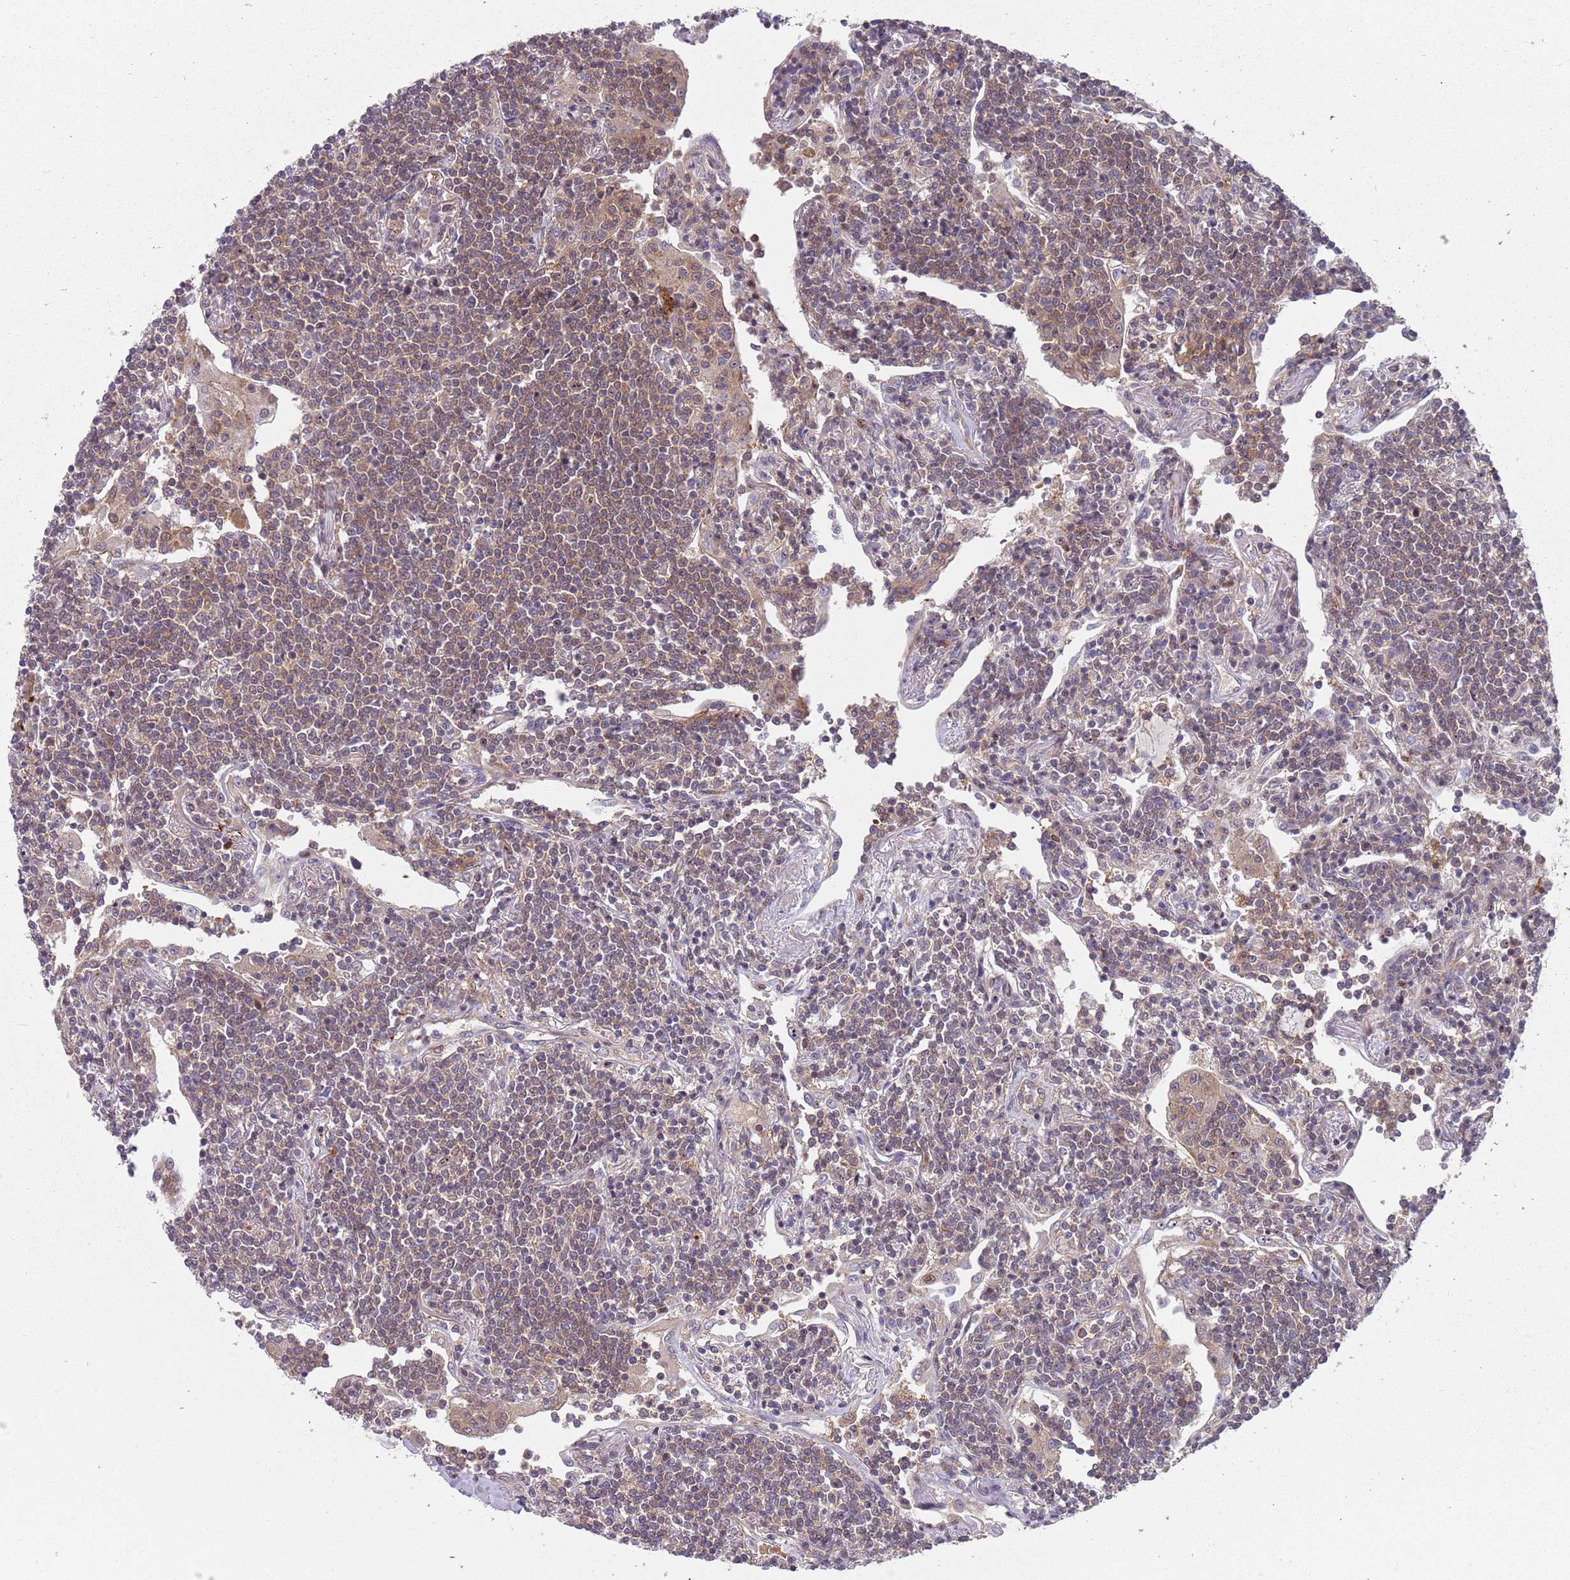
{"staining": {"intensity": "weak", "quantity": "<25%", "location": "cytoplasmic/membranous"}, "tissue": "lymphoma", "cell_type": "Tumor cells", "image_type": "cancer", "snomed": [{"axis": "morphology", "description": "Malignant lymphoma, non-Hodgkin's type, Low grade"}, {"axis": "topography", "description": "Lung"}], "caption": "High power microscopy histopathology image of an immunohistochemistry histopathology image of lymphoma, revealing no significant staining in tumor cells. (DAB (3,3'-diaminobenzidine) IHC with hematoxylin counter stain).", "gene": "GGA1", "patient": {"sex": "female", "age": 71}}